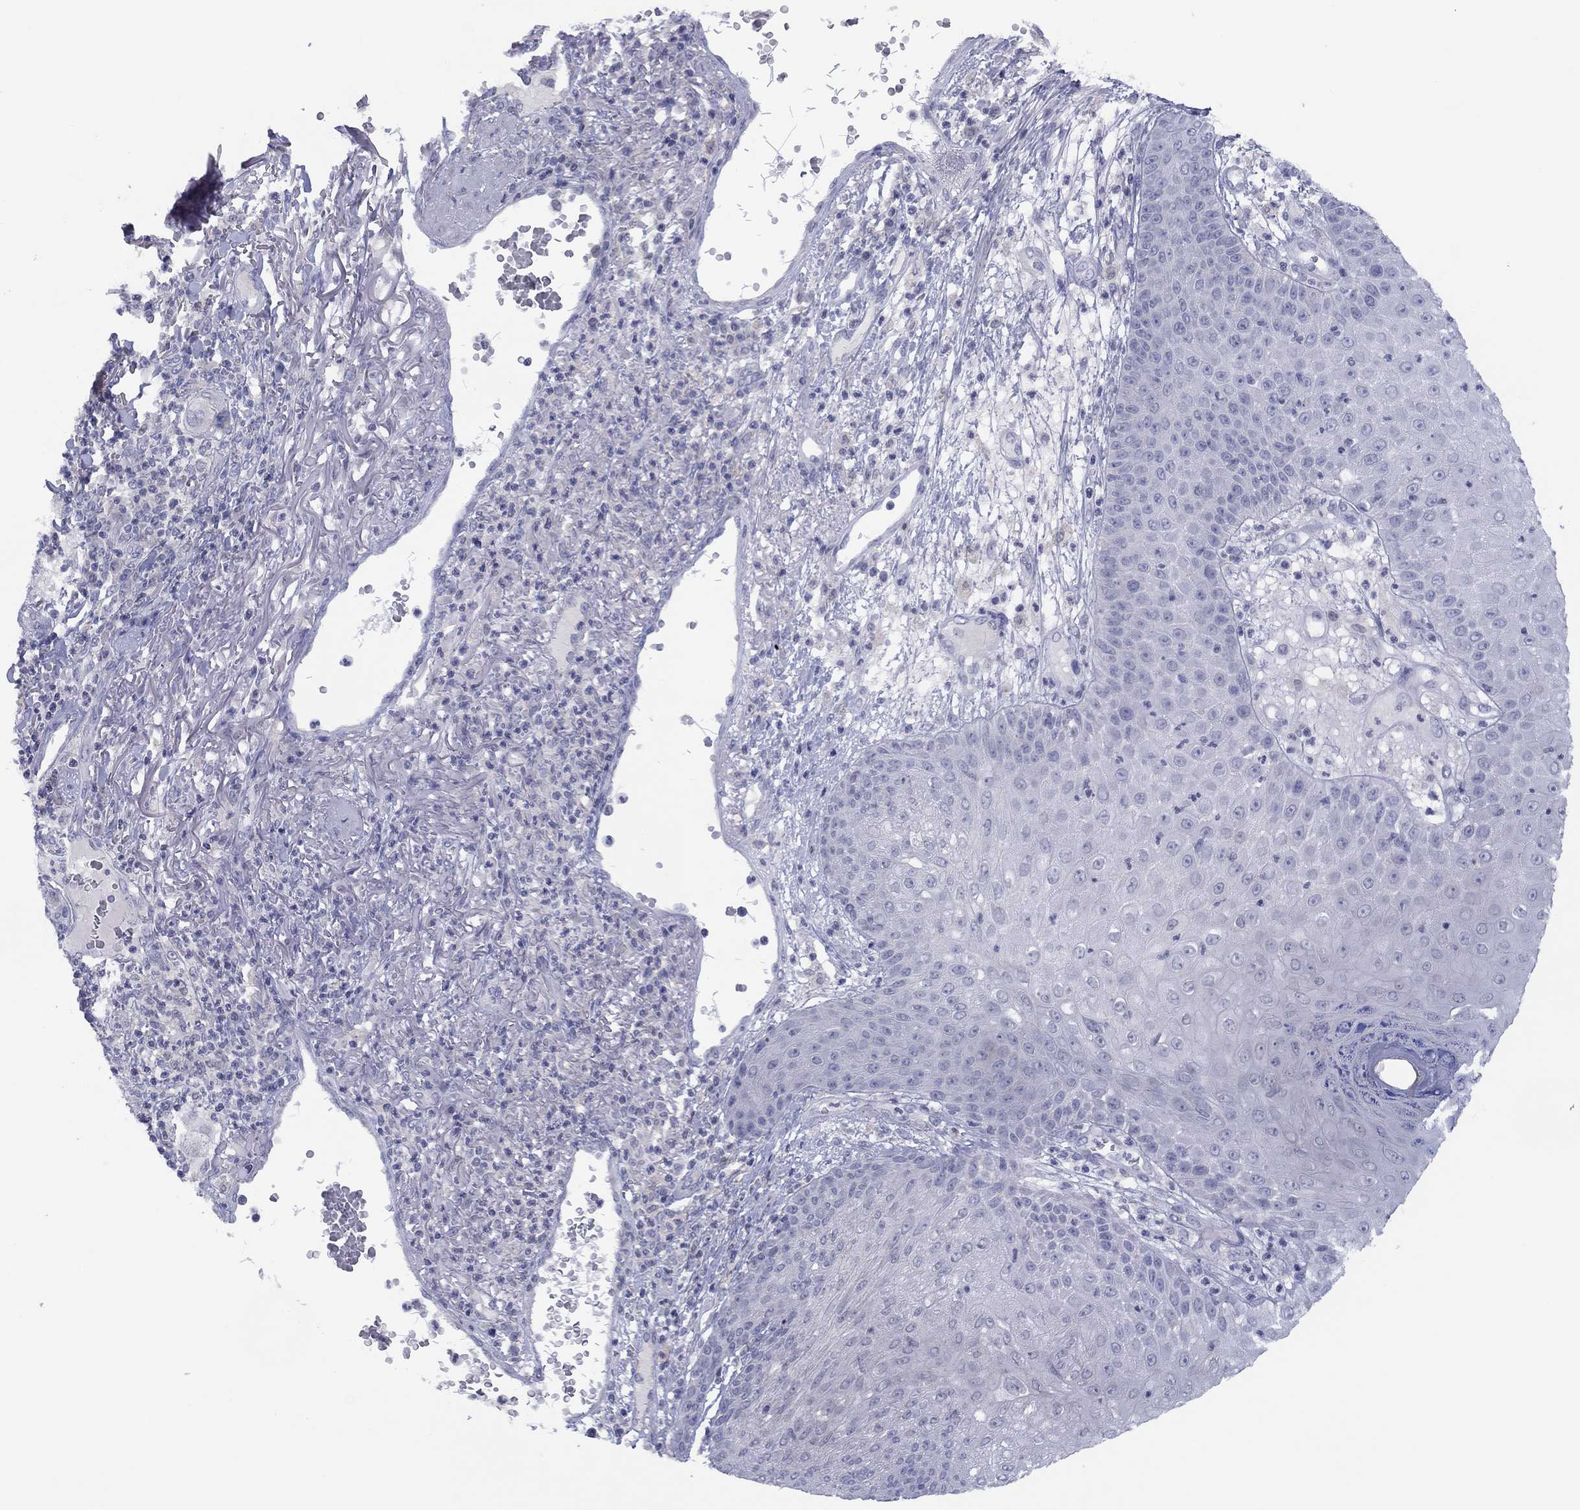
{"staining": {"intensity": "negative", "quantity": "none", "location": "none"}, "tissue": "skin cancer", "cell_type": "Tumor cells", "image_type": "cancer", "snomed": [{"axis": "morphology", "description": "Squamous cell carcinoma, NOS"}, {"axis": "topography", "description": "Skin"}], "caption": "DAB immunohistochemical staining of skin cancer (squamous cell carcinoma) shows no significant positivity in tumor cells.", "gene": "CYP2B6", "patient": {"sex": "male", "age": 82}}